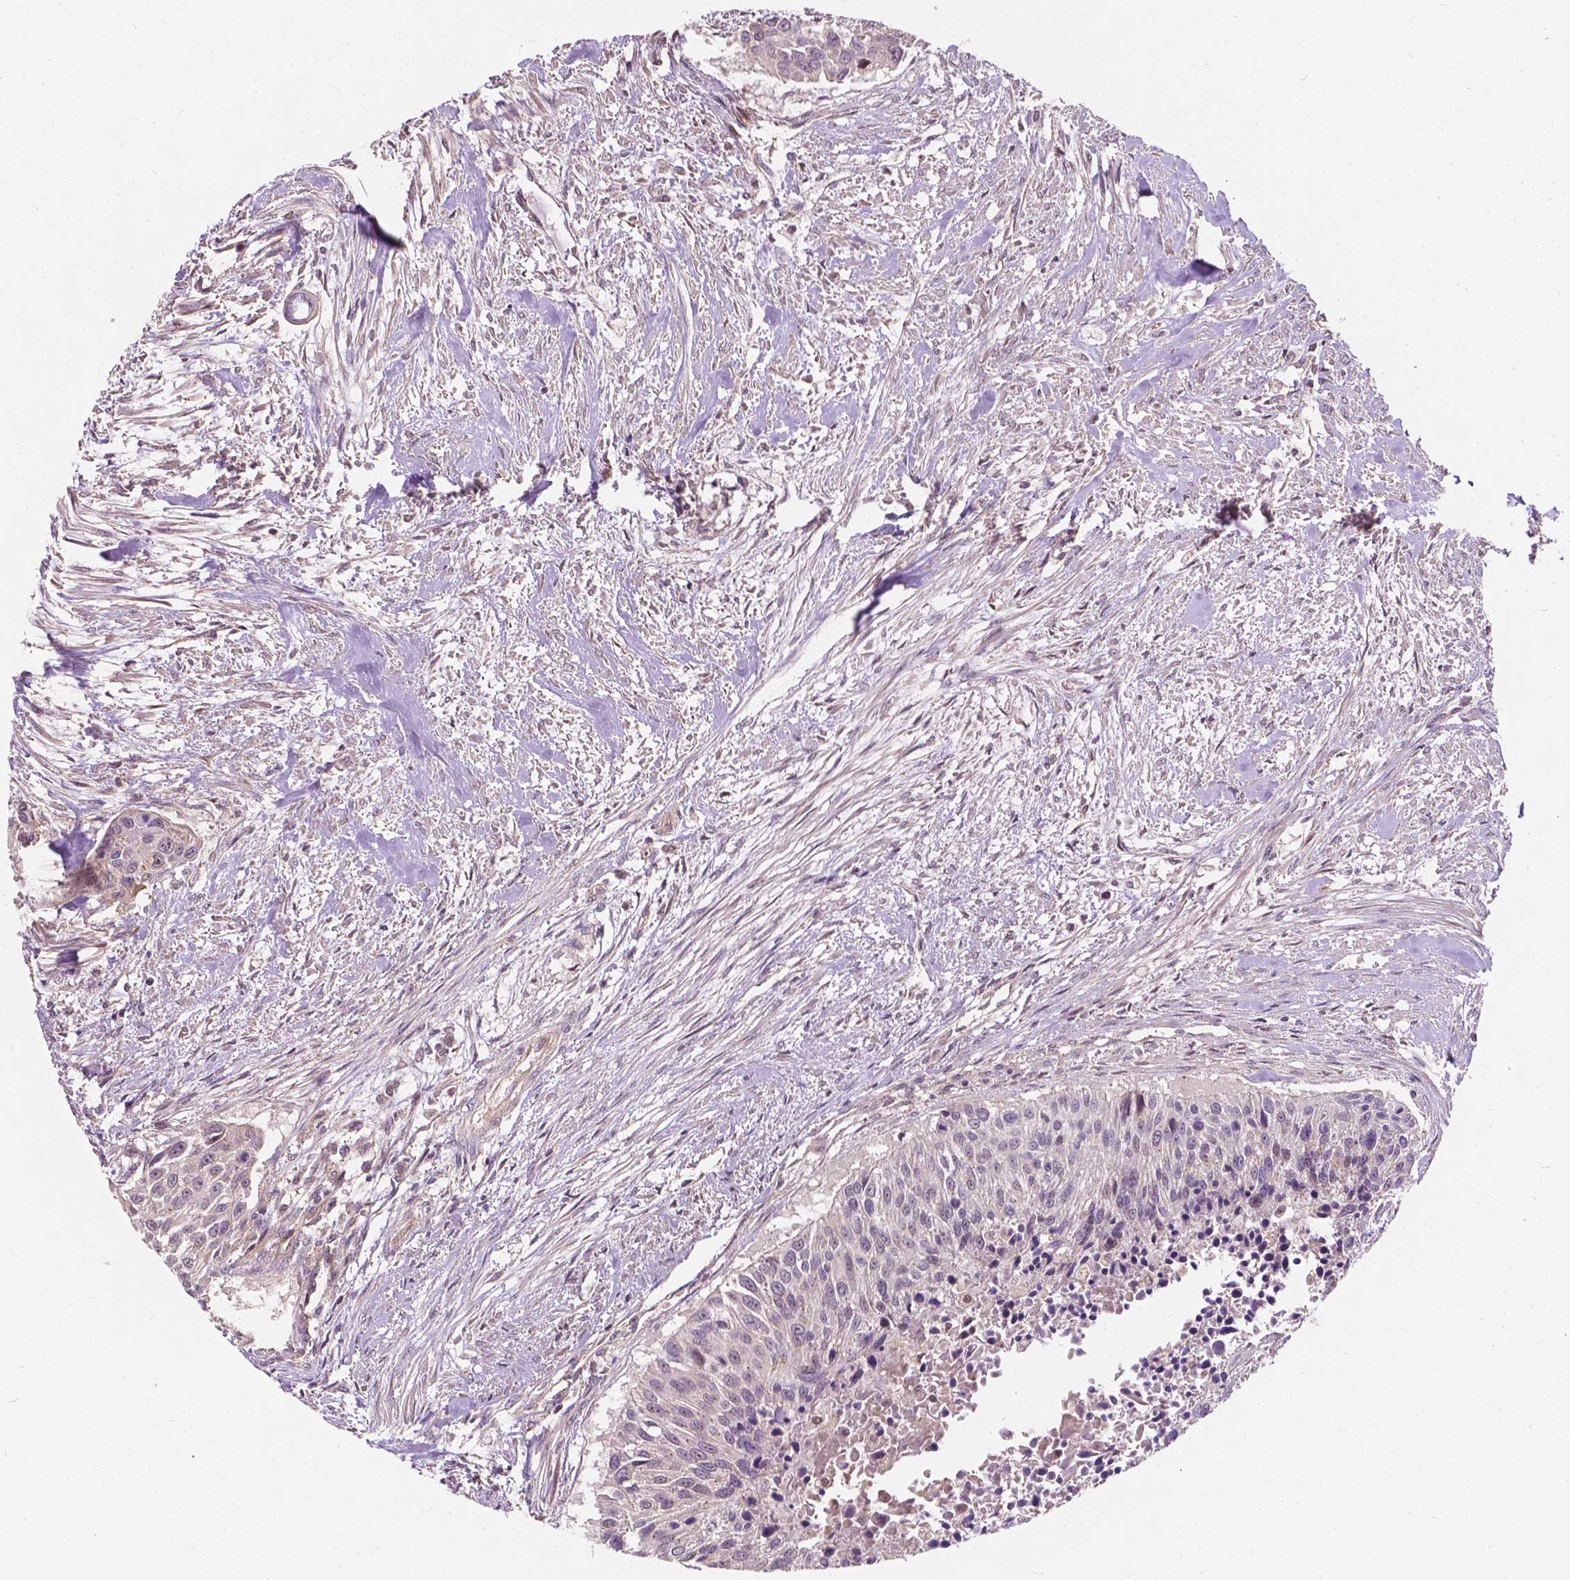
{"staining": {"intensity": "negative", "quantity": "none", "location": "none"}, "tissue": "urothelial cancer", "cell_type": "Tumor cells", "image_type": "cancer", "snomed": [{"axis": "morphology", "description": "Urothelial carcinoma, NOS"}, {"axis": "topography", "description": "Urinary bladder"}], "caption": "Transitional cell carcinoma was stained to show a protein in brown. There is no significant expression in tumor cells. (DAB immunohistochemistry (IHC) with hematoxylin counter stain).", "gene": "DUSP16", "patient": {"sex": "male", "age": 55}}